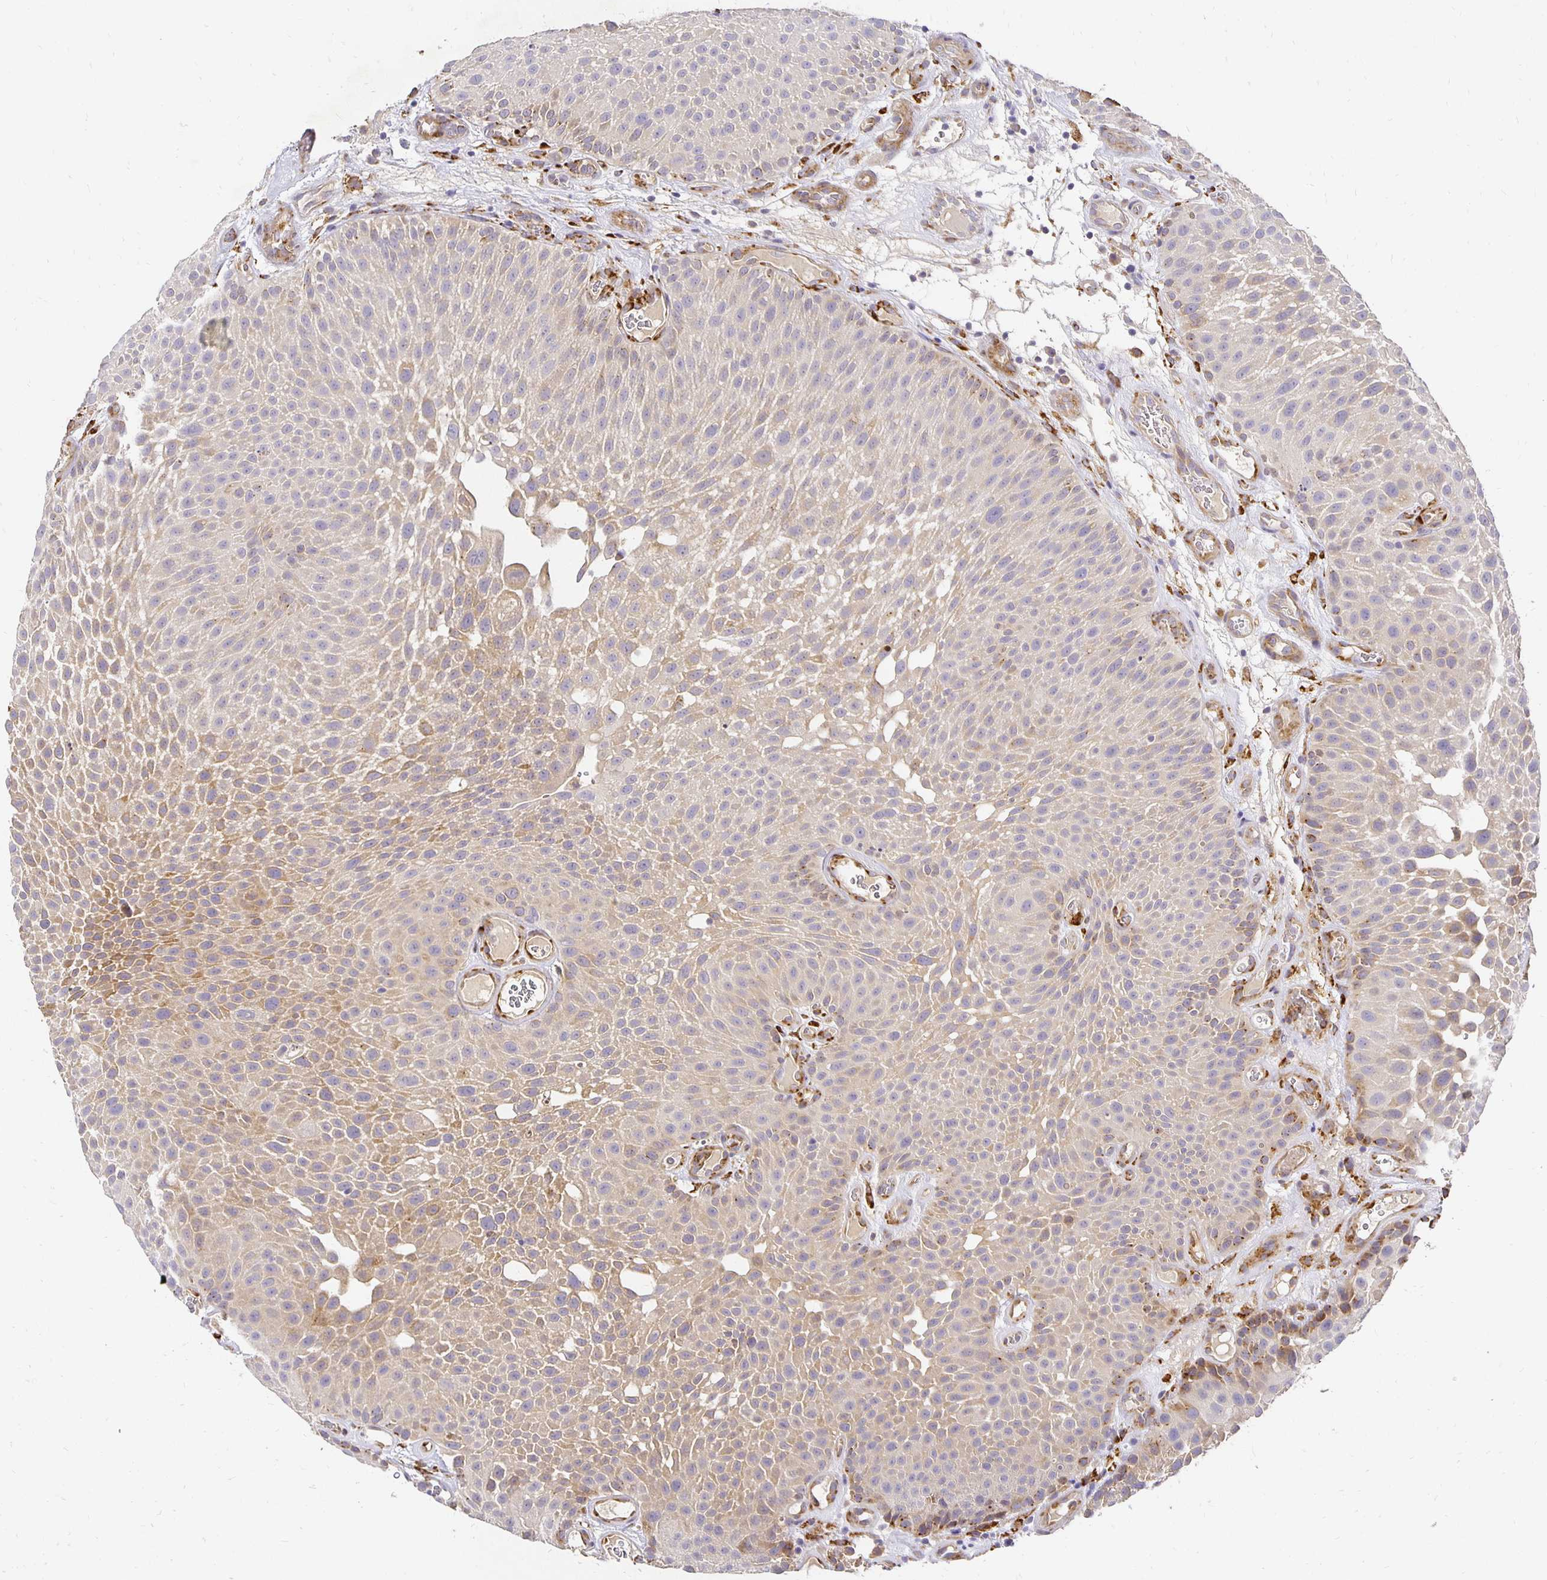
{"staining": {"intensity": "weak", "quantity": "25%-75%", "location": "cytoplasmic/membranous"}, "tissue": "urothelial cancer", "cell_type": "Tumor cells", "image_type": "cancer", "snomed": [{"axis": "morphology", "description": "Urothelial carcinoma, Low grade"}, {"axis": "topography", "description": "Urinary bladder"}], "caption": "High-magnification brightfield microscopy of urothelial cancer stained with DAB (3,3'-diaminobenzidine) (brown) and counterstained with hematoxylin (blue). tumor cells exhibit weak cytoplasmic/membranous staining is appreciated in about25%-75% of cells. (IHC, brightfield microscopy, high magnification).", "gene": "PLOD1", "patient": {"sex": "male", "age": 72}}